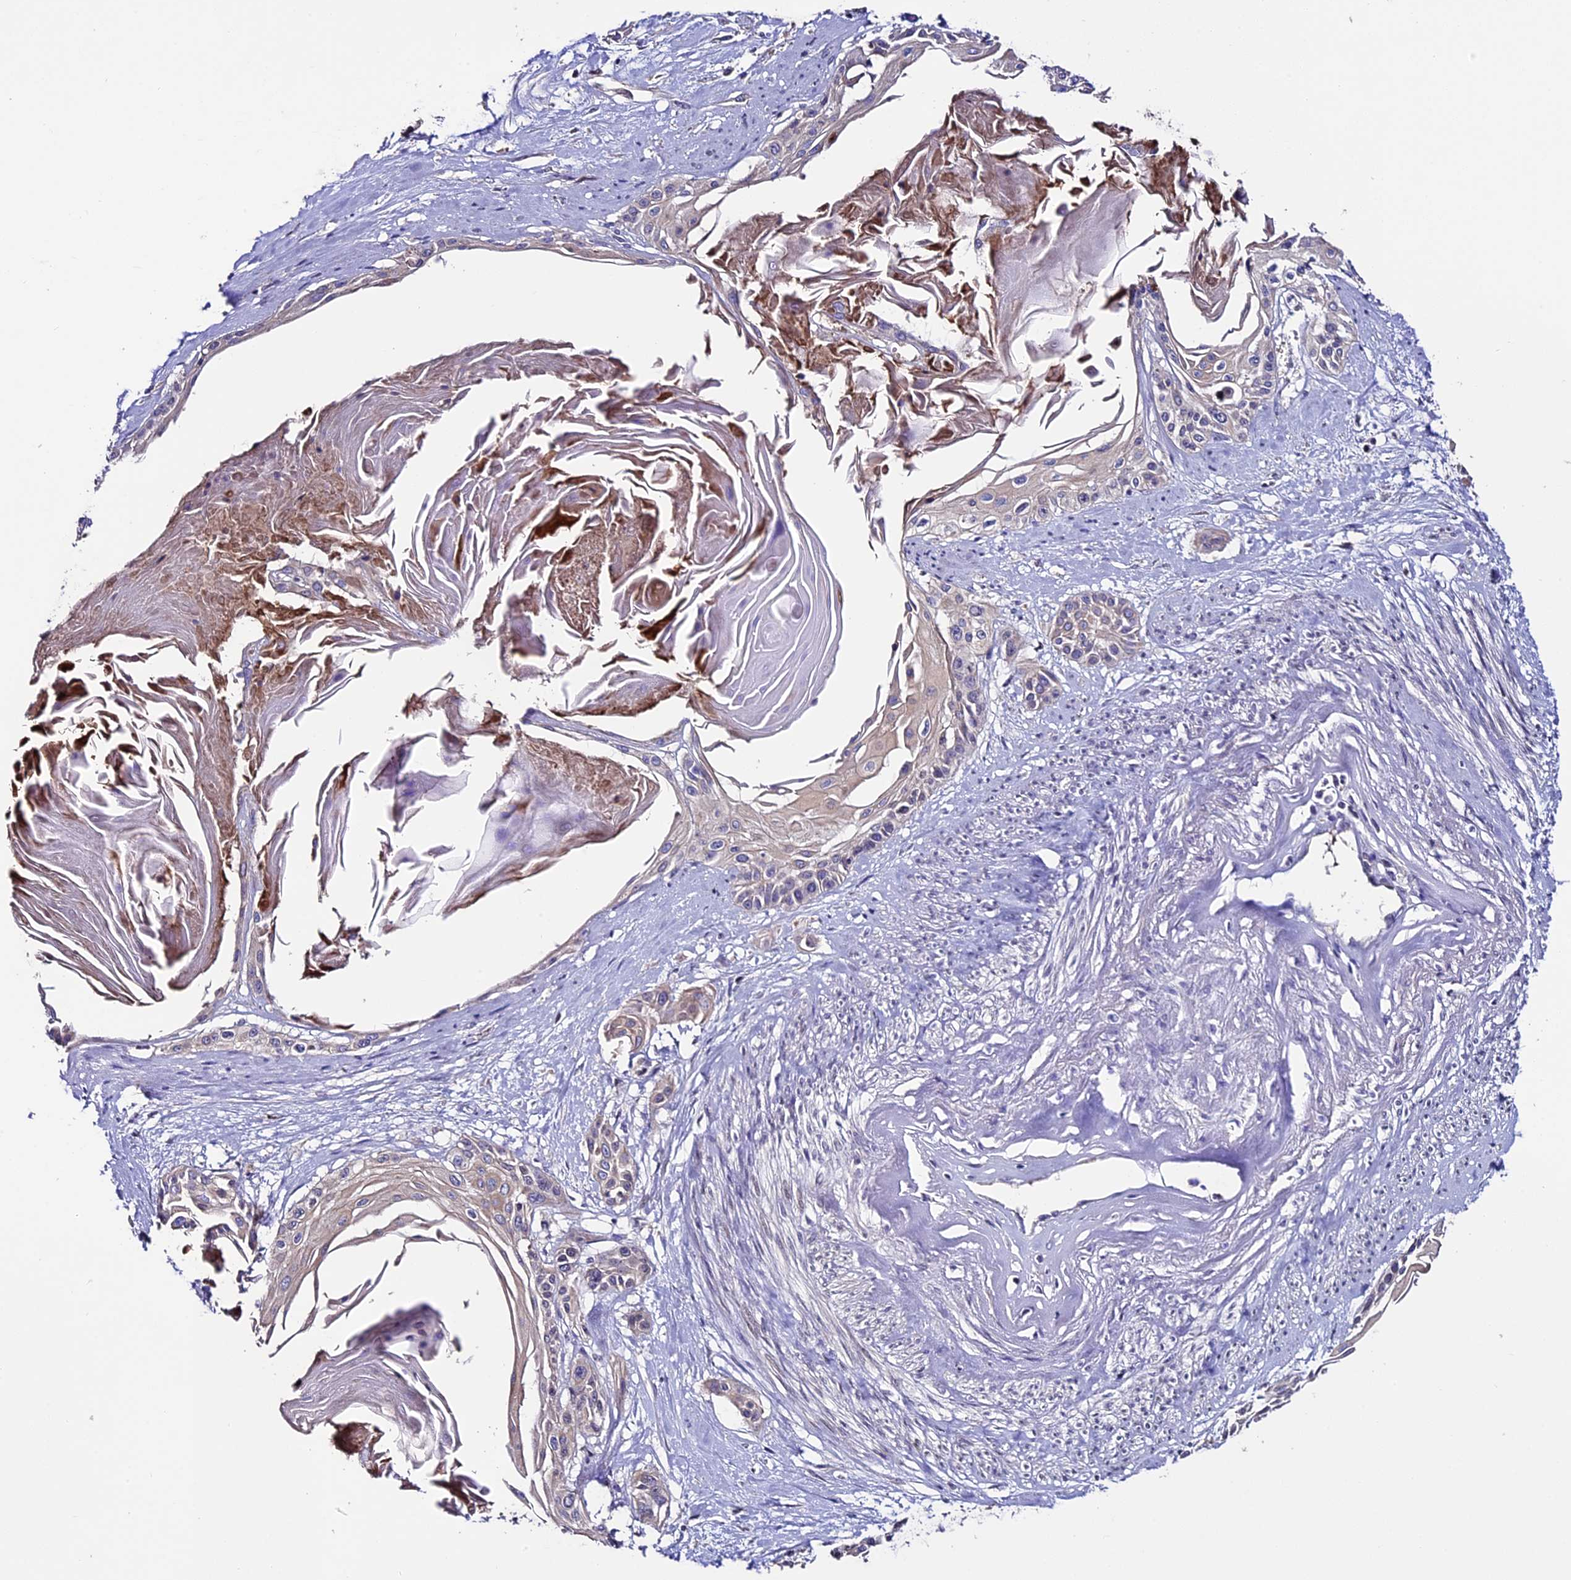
{"staining": {"intensity": "weak", "quantity": "25%-75%", "location": "cytoplasmic/membranous"}, "tissue": "cervical cancer", "cell_type": "Tumor cells", "image_type": "cancer", "snomed": [{"axis": "morphology", "description": "Squamous cell carcinoma, NOS"}, {"axis": "topography", "description": "Cervix"}], "caption": "Brown immunohistochemical staining in human cervical cancer exhibits weak cytoplasmic/membranous expression in about 25%-75% of tumor cells. (Brightfield microscopy of DAB IHC at high magnification).", "gene": "TCP11L2", "patient": {"sex": "female", "age": 57}}